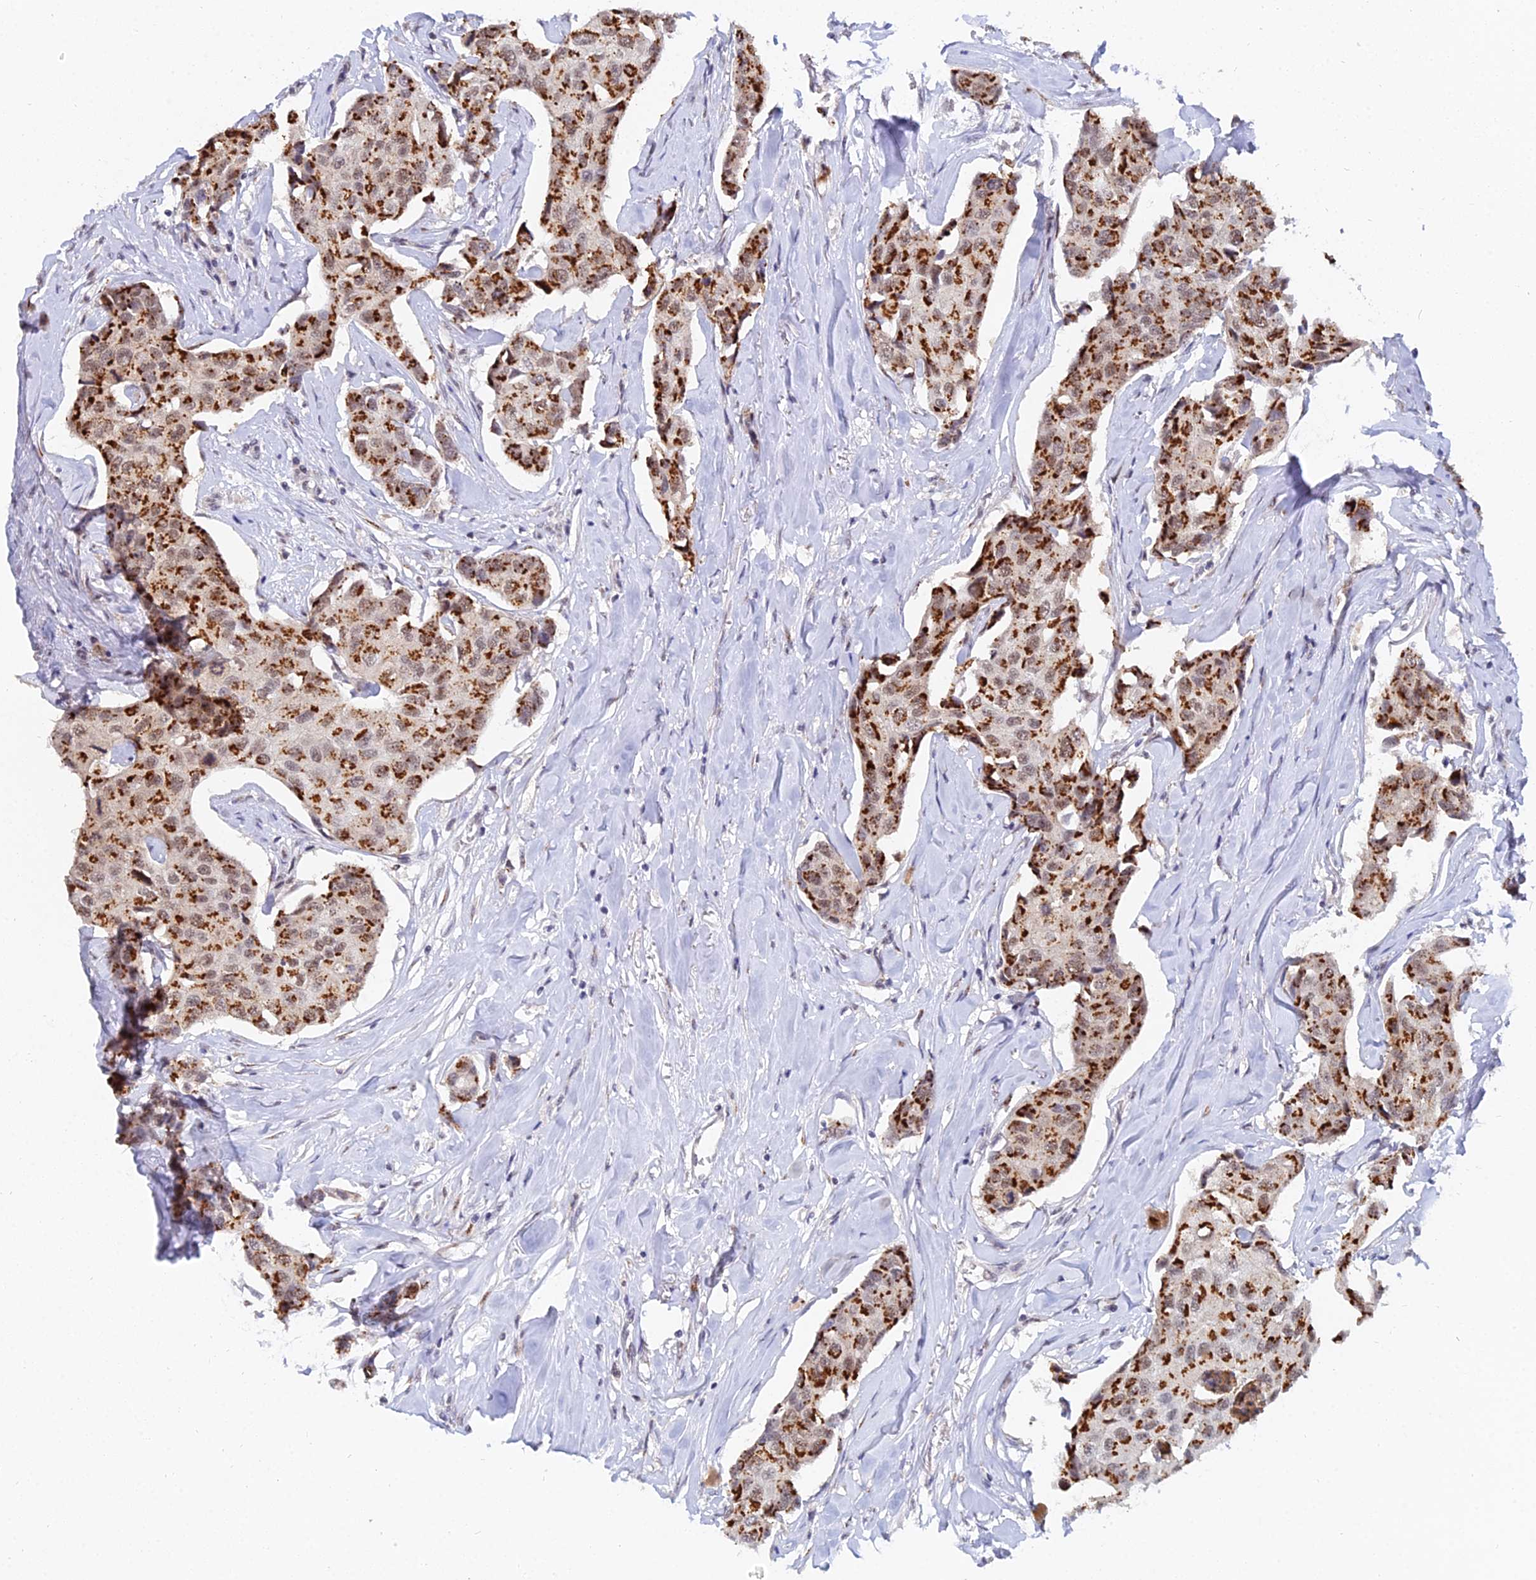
{"staining": {"intensity": "strong", "quantity": ">75%", "location": "nuclear"}, "tissue": "breast cancer", "cell_type": "Tumor cells", "image_type": "cancer", "snomed": [{"axis": "morphology", "description": "Duct carcinoma"}, {"axis": "topography", "description": "Breast"}], "caption": "A high amount of strong nuclear staining is identified in approximately >75% of tumor cells in intraductal carcinoma (breast) tissue. (brown staining indicates protein expression, while blue staining denotes nuclei).", "gene": "THOC3", "patient": {"sex": "female", "age": 80}}